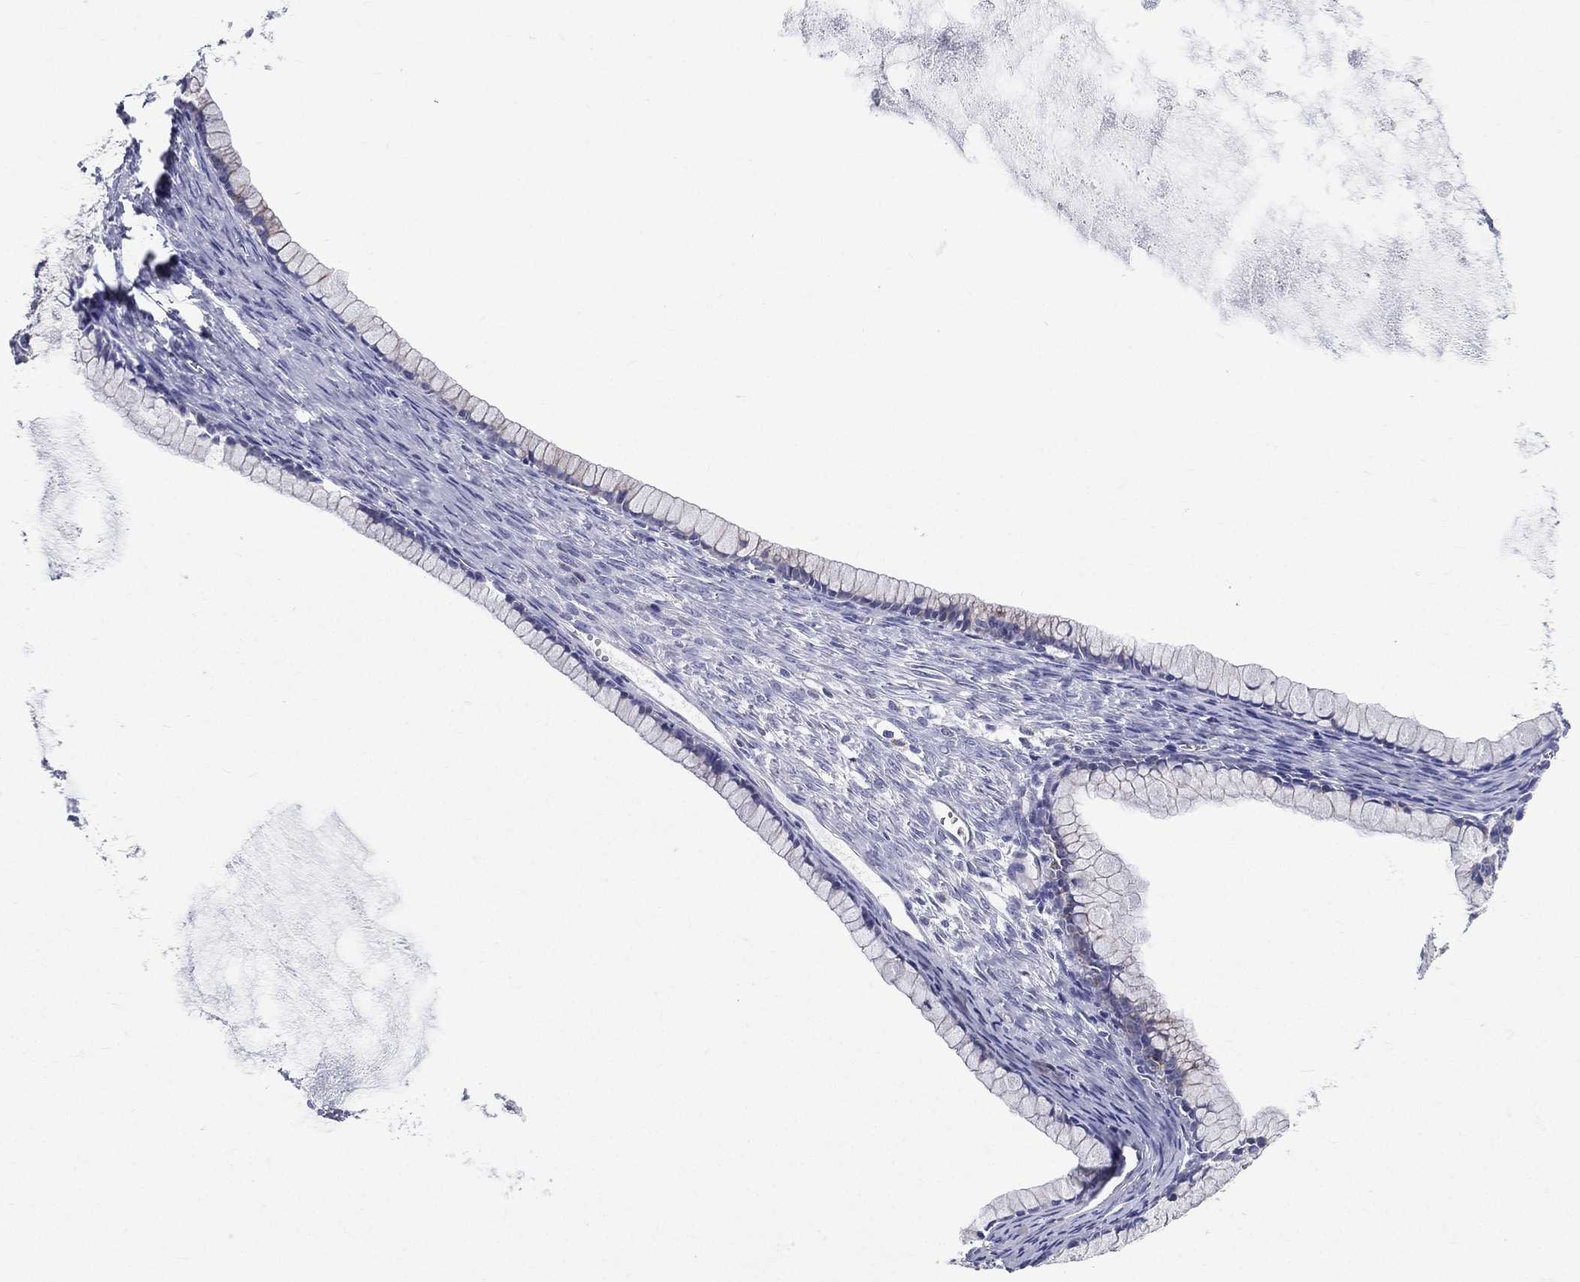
{"staining": {"intensity": "strong", "quantity": "<25%", "location": "cytoplasmic/membranous"}, "tissue": "ovarian cancer", "cell_type": "Tumor cells", "image_type": "cancer", "snomed": [{"axis": "morphology", "description": "Cystadenocarcinoma, mucinous, NOS"}, {"axis": "topography", "description": "Ovary"}], "caption": "Immunohistochemistry photomicrograph of human ovarian cancer (mucinous cystadenocarcinoma) stained for a protein (brown), which shows medium levels of strong cytoplasmic/membranous expression in about <25% of tumor cells.", "gene": "PWWP3A", "patient": {"sex": "female", "age": 41}}